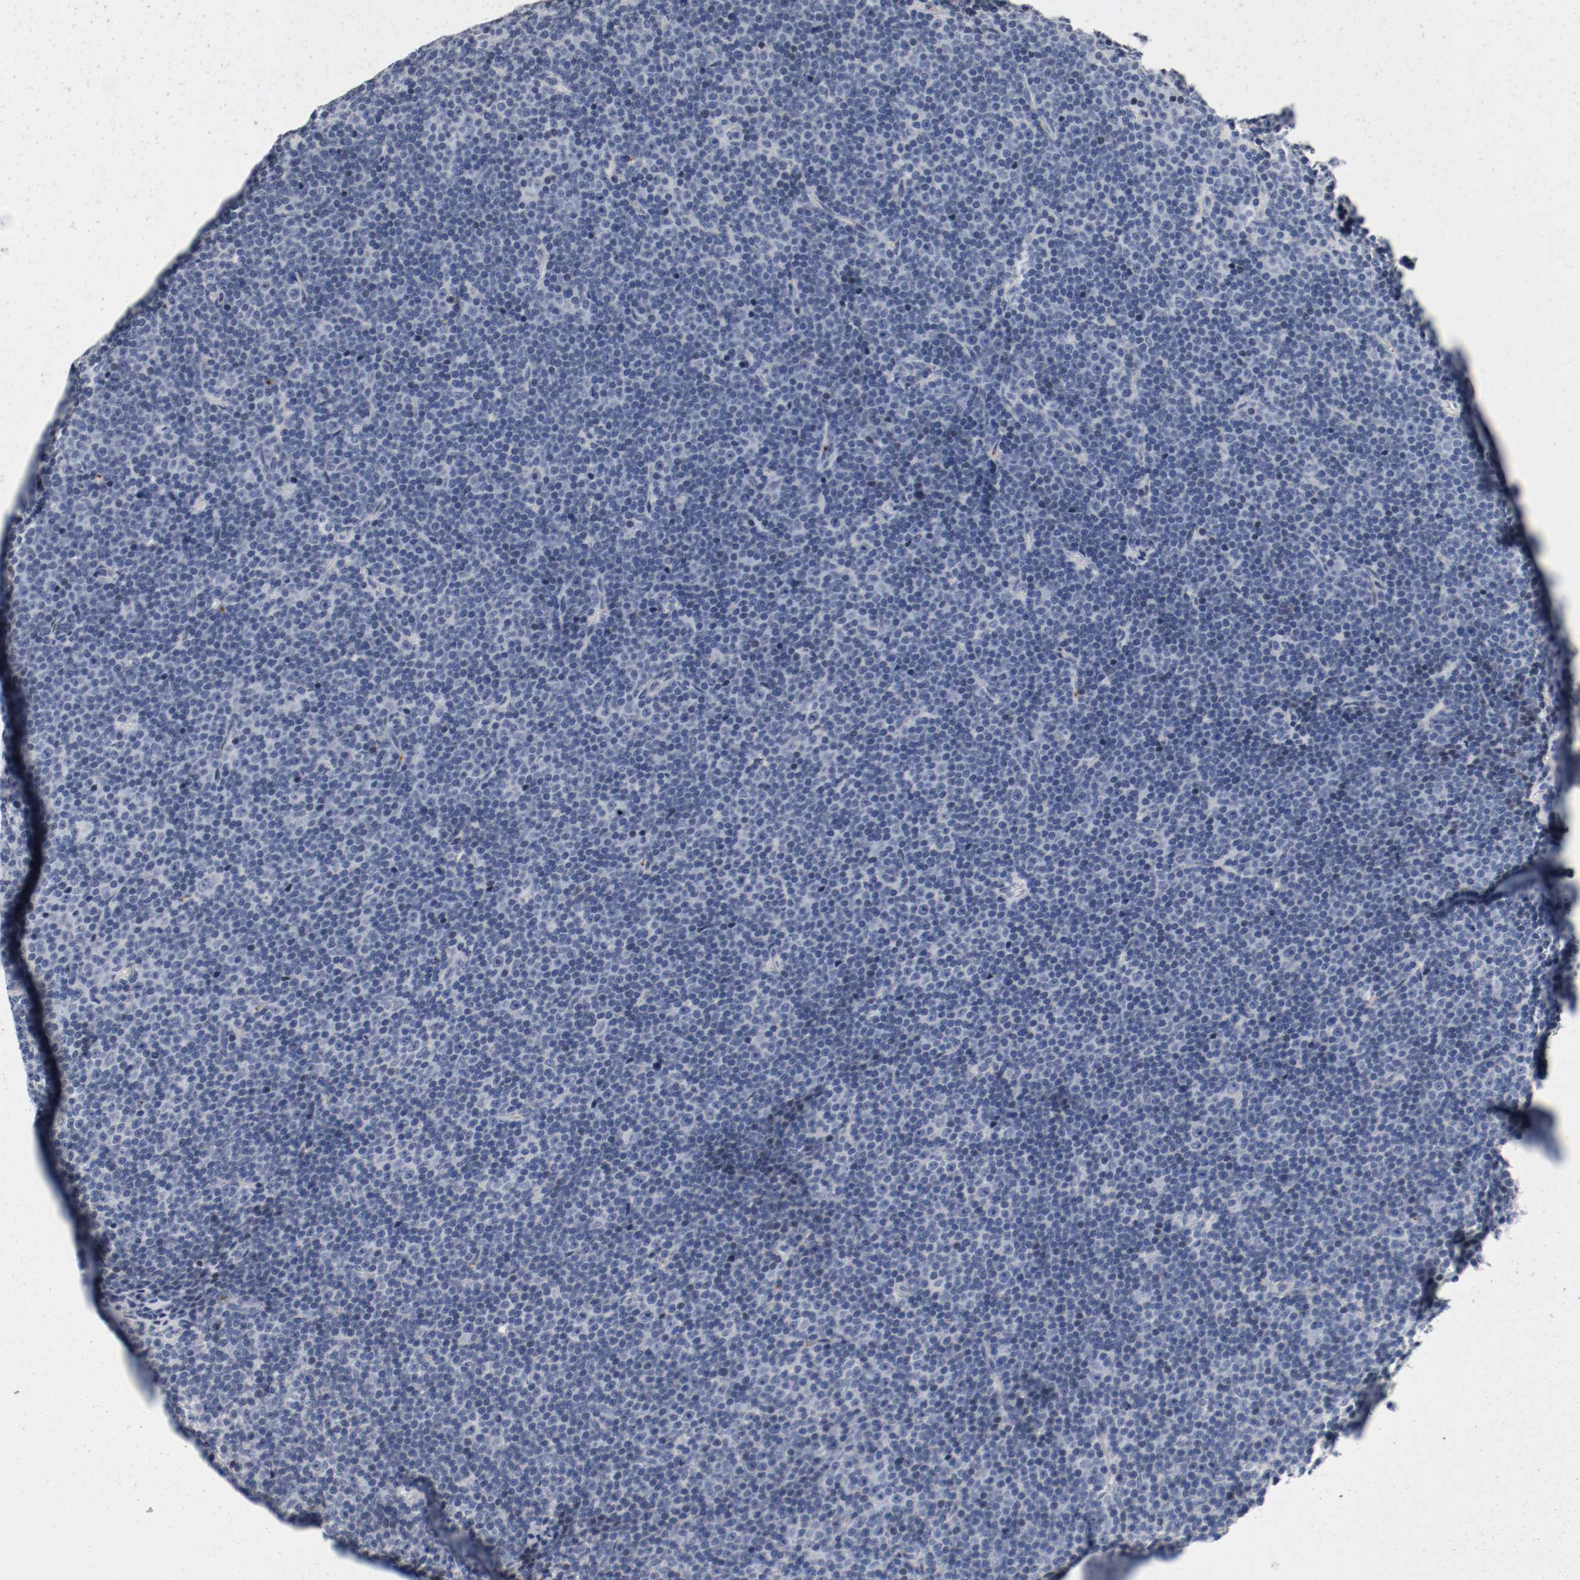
{"staining": {"intensity": "negative", "quantity": "none", "location": "none"}, "tissue": "lymphoma", "cell_type": "Tumor cells", "image_type": "cancer", "snomed": [{"axis": "morphology", "description": "Malignant lymphoma, non-Hodgkin's type, Low grade"}, {"axis": "topography", "description": "Lymph node"}], "caption": "Lymphoma was stained to show a protein in brown. There is no significant positivity in tumor cells. Brightfield microscopy of immunohistochemistry (IHC) stained with DAB (brown) and hematoxylin (blue), captured at high magnification.", "gene": "PIM1", "patient": {"sex": "female", "age": 67}}